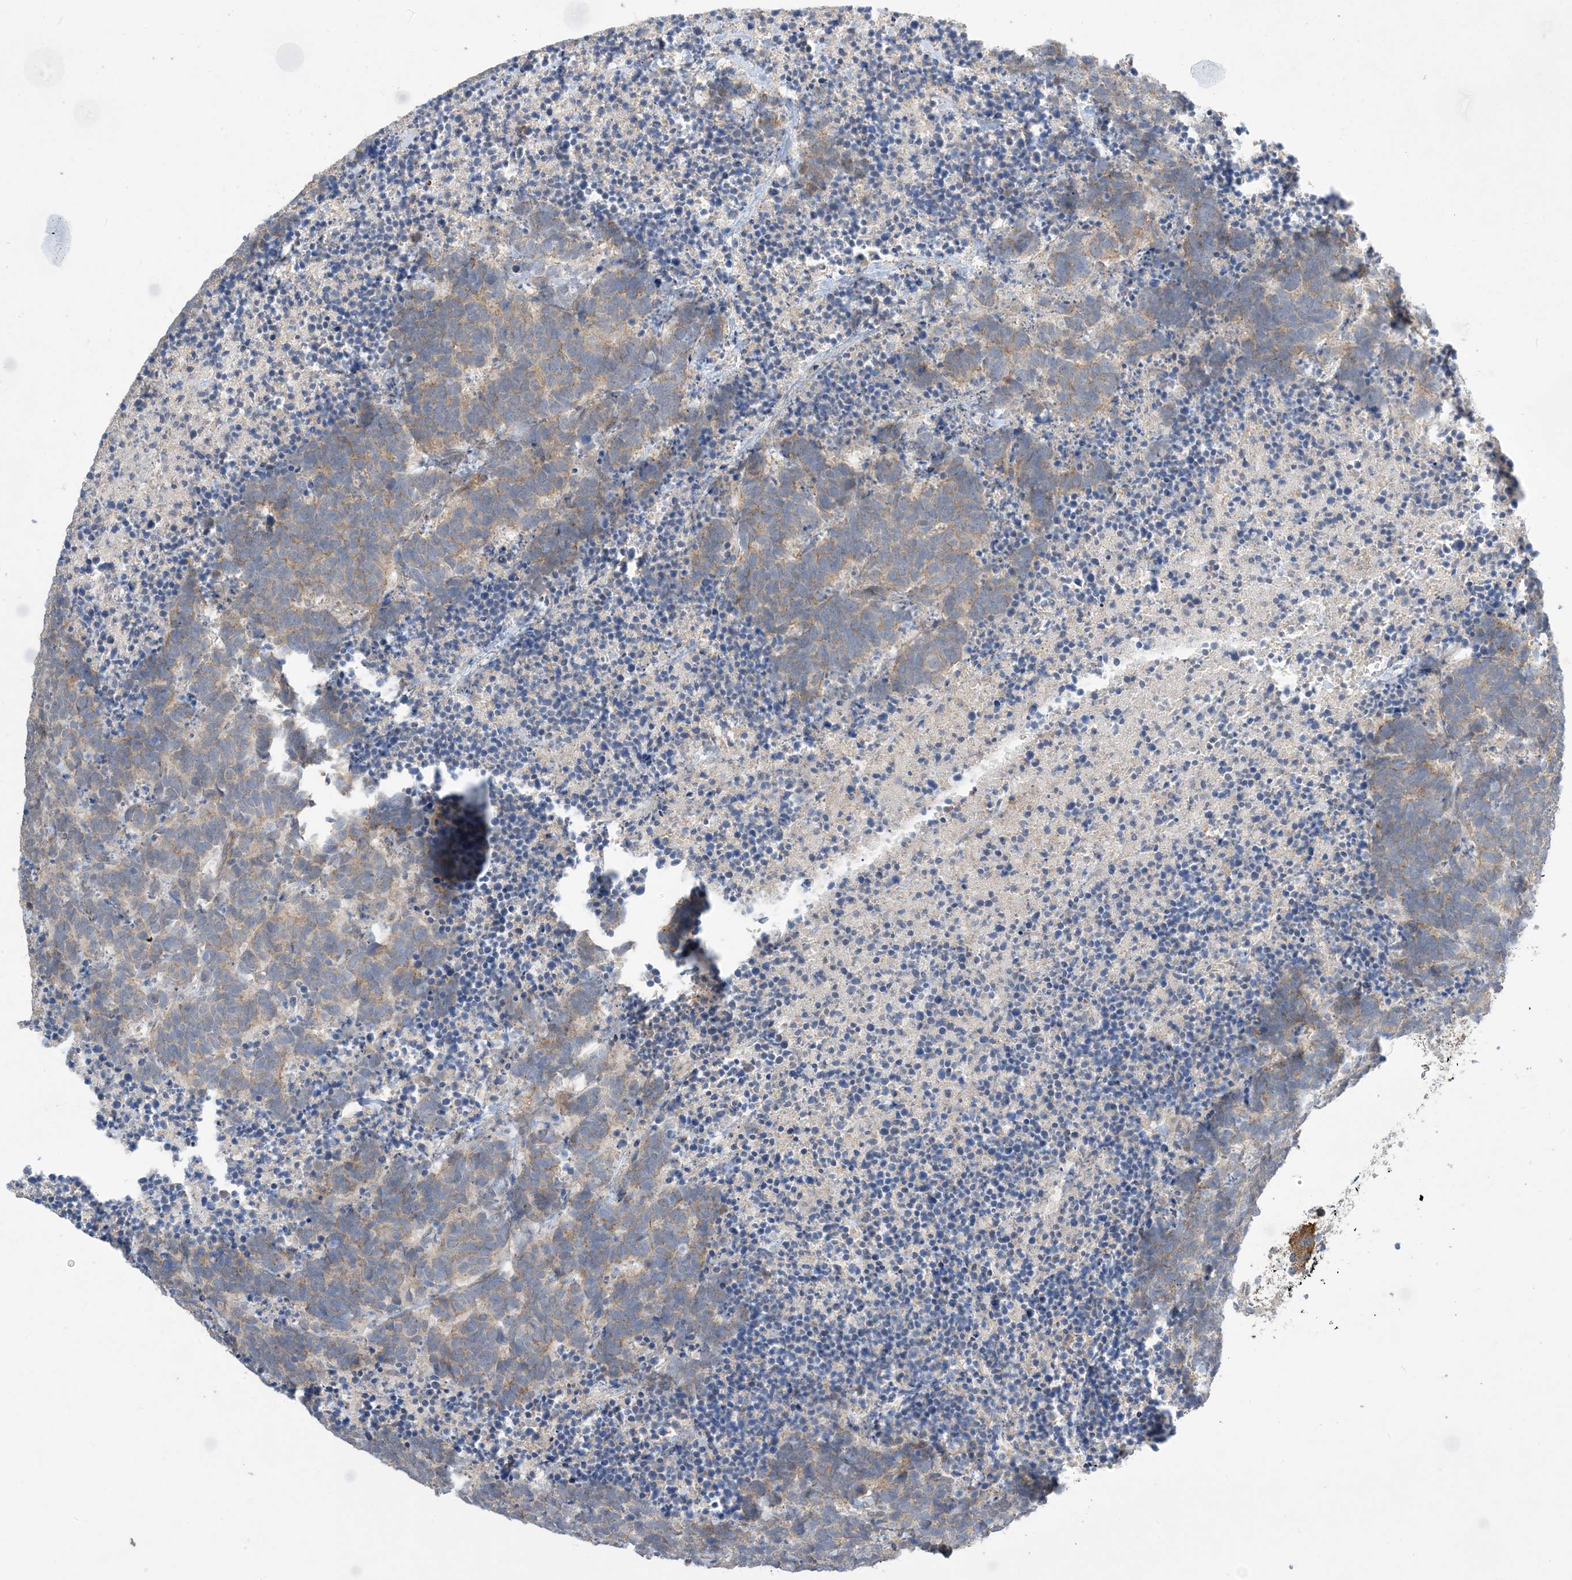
{"staining": {"intensity": "weak", "quantity": "25%-75%", "location": "cytoplasmic/membranous"}, "tissue": "carcinoid", "cell_type": "Tumor cells", "image_type": "cancer", "snomed": [{"axis": "morphology", "description": "Carcinoma, NOS"}, {"axis": "morphology", "description": "Carcinoid, malignant, NOS"}, {"axis": "topography", "description": "Urinary bladder"}], "caption": "Immunohistochemistry of carcinoid reveals low levels of weak cytoplasmic/membranous staining in approximately 25%-75% of tumor cells.", "gene": "AOC1", "patient": {"sex": "male", "age": 57}}